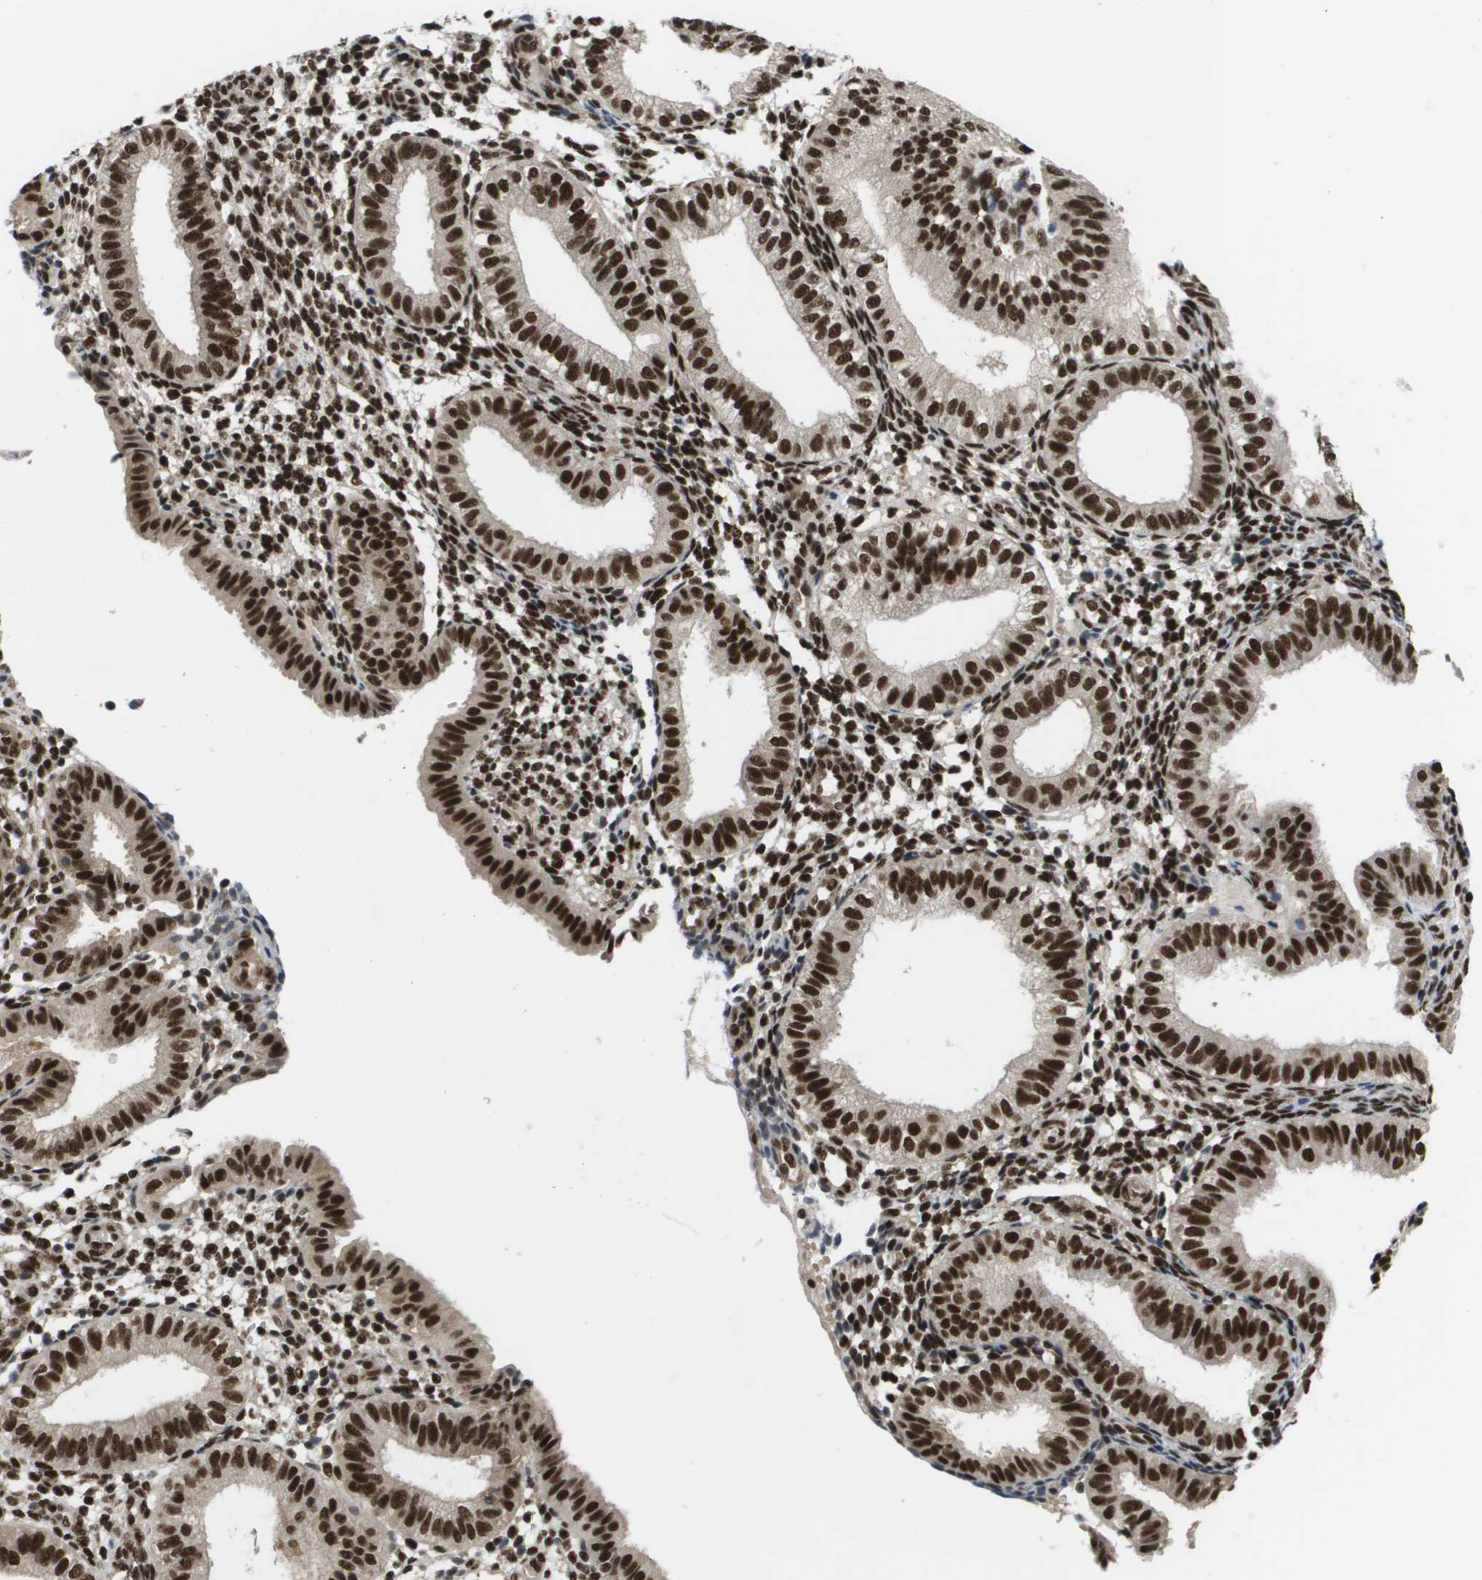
{"staining": {"intensity": "strong", "quantity": "25%-75%", "location": "cytoplasmic/membranous,nuclear"}, "tissue": "endometrium", "cell_type": "Cells in endometrial stroma", "image_type": "normal", "snomed": [{"axis": "morphology", "description": "Normal tissue, NOS"}, {"axis": "topography", "description": "Endometrium"}], "caption": "High-magnification brightfield microscopy of unremarkable endometrium stained with DAB (3,3'-diaminobenzidine) (brown) and counterstained with hematoxylin (blue). cells in endometrial stroma exhibit strong cytoplasmic/membranous,nuclear expression is present in about25%-75% of cells. The staining was performed using DAB, with brown indicating positive protein expression. Nuclei are stained blue with hematoxylin.", "gene": "PRCC", "patient": {"sex": "female", "age": 39}}